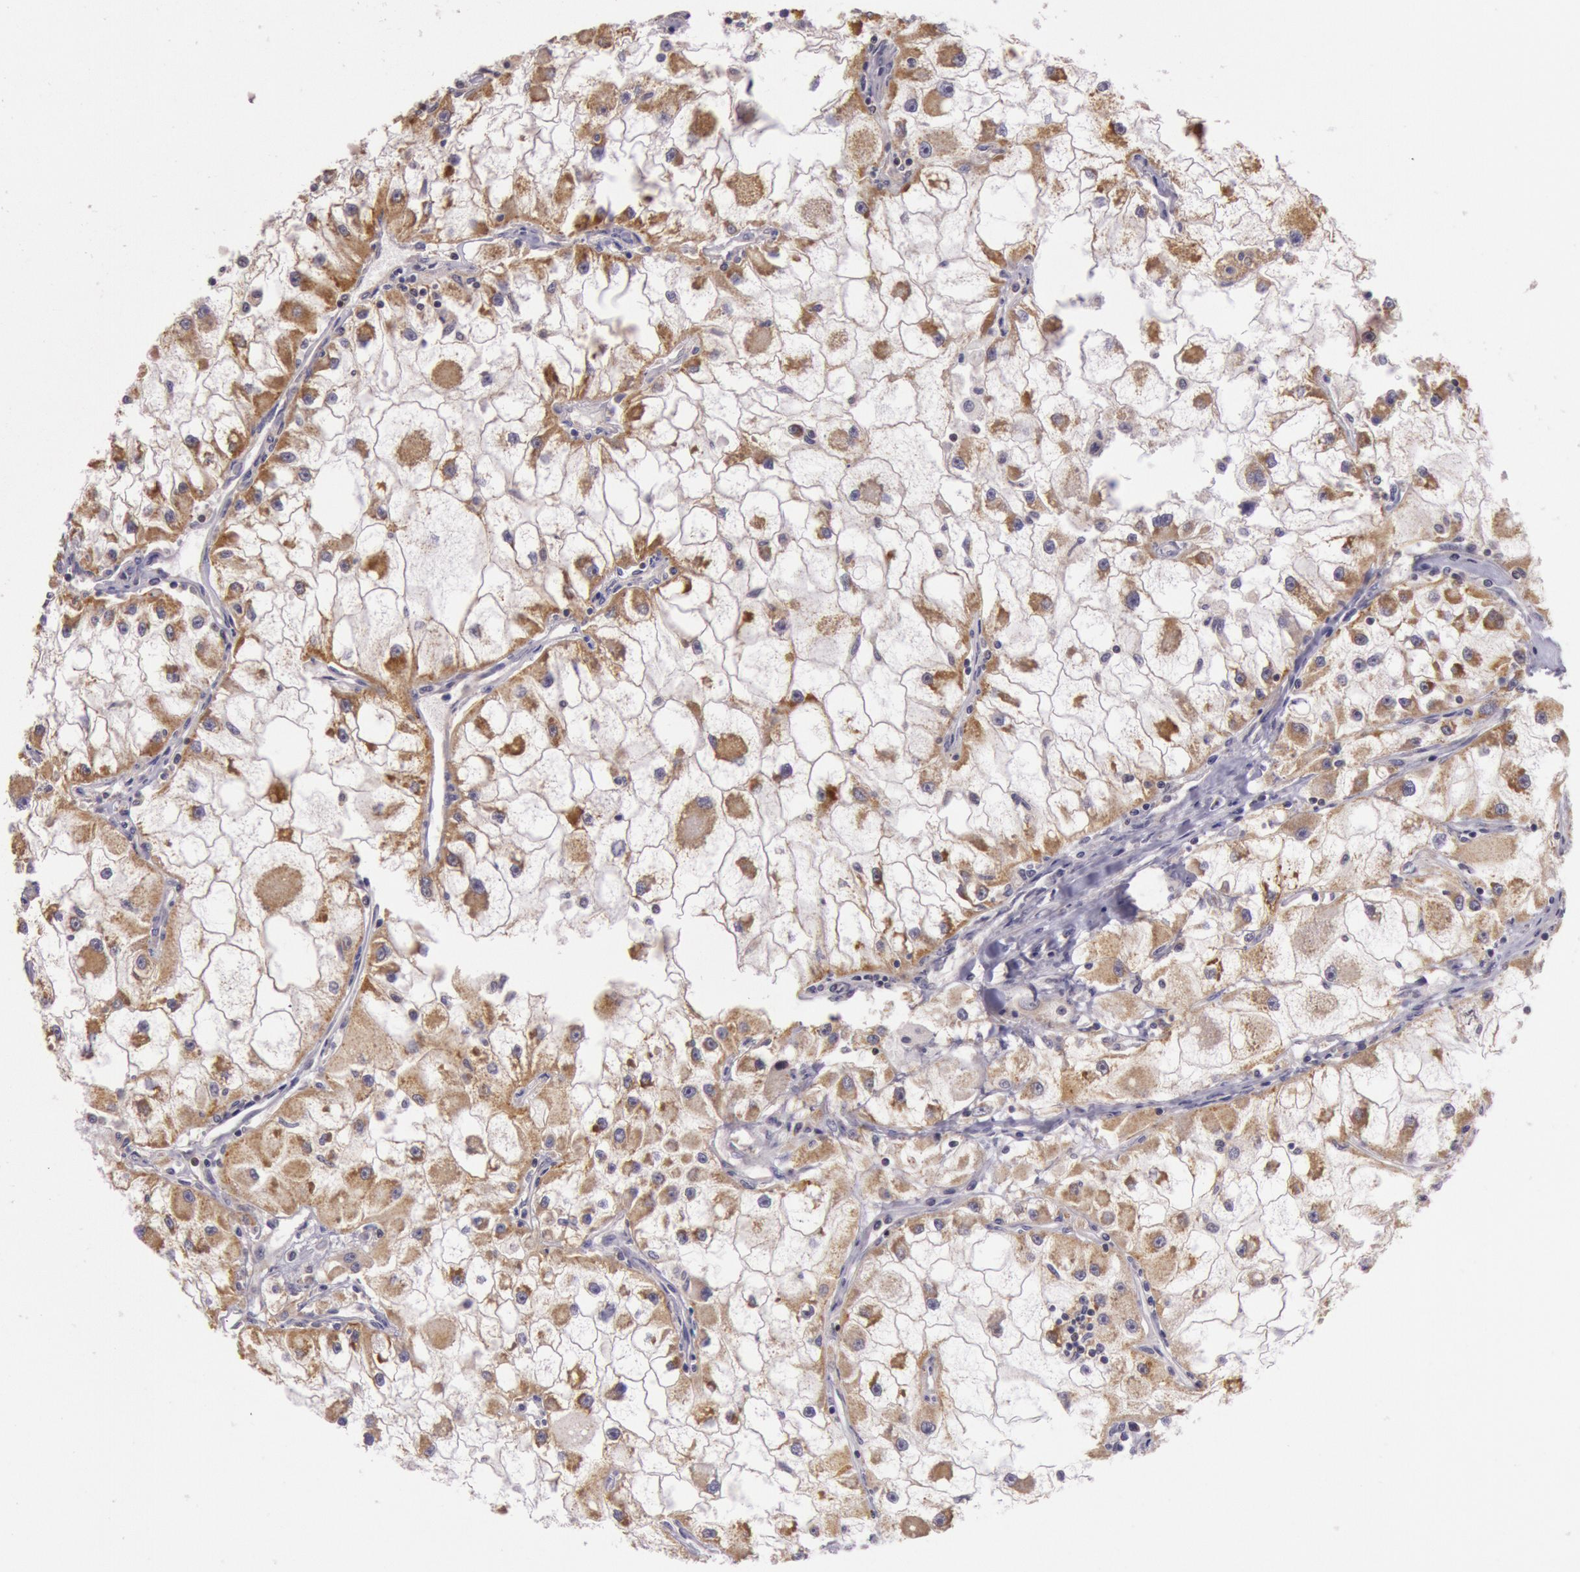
{"staining": {"intensity": "moderate", "quantity": ">75%", "location": "cytoplasmic/membranous"}, "tissue": "renal cancer", "cell_type": "Tumor cells", "image_type": "cancer", "snomed": [{"axis": "morphology", "description": "Adenocarcinoma, NOS"}, {"axis": "topography", "description": "Kidney"}], "caption": "This is a histology image of immunohistochemistry (IHC) staining of renal adenocarcinoma, which shows moderate staining in the cytoplasmic/membranous of tumor cells.", "gene": "CDK16", "patient": {"sex": "female", "age": 73}}